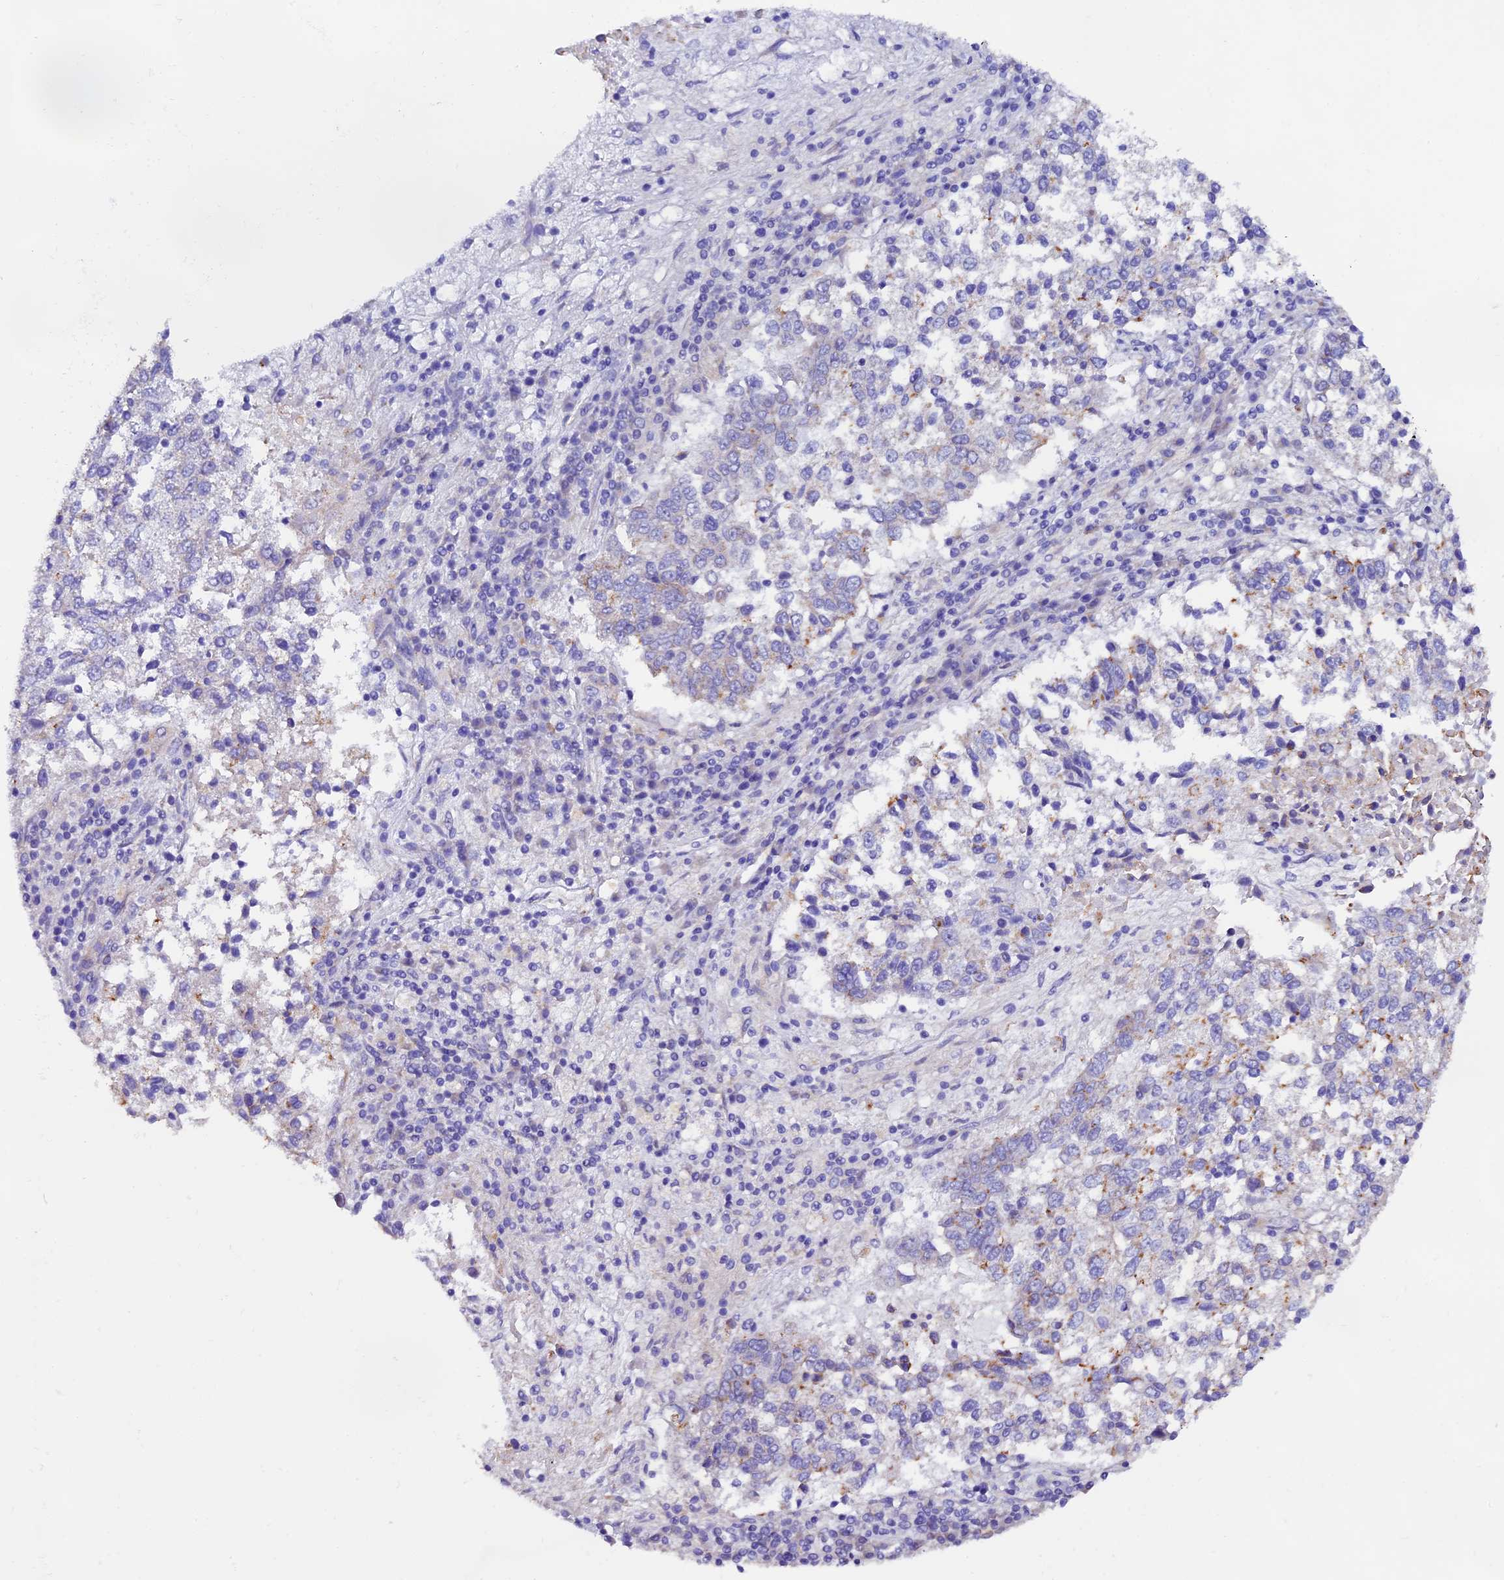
{"staining": {"intensity": "moderate", "quantity": "<25%", "location": "cytoplasmic/membranous"}, "tissue": "lung cancer", "cell_type": "Tumor cells", "image_type": "cancer", "snomed": [{"axis": "morphology", "description": "Squamous cell carcinoma, NOS"}, {"axis": "topography", "description": "Lung"}], "caption": "Moderate cytoplasmic/membranous positivity for a protein is appreciated in about <25% of tumor cells of lung squamous cell carcinoma using IHC.", "gene": "COMTD1", "patient": {"sex": "male", "age": 73}}